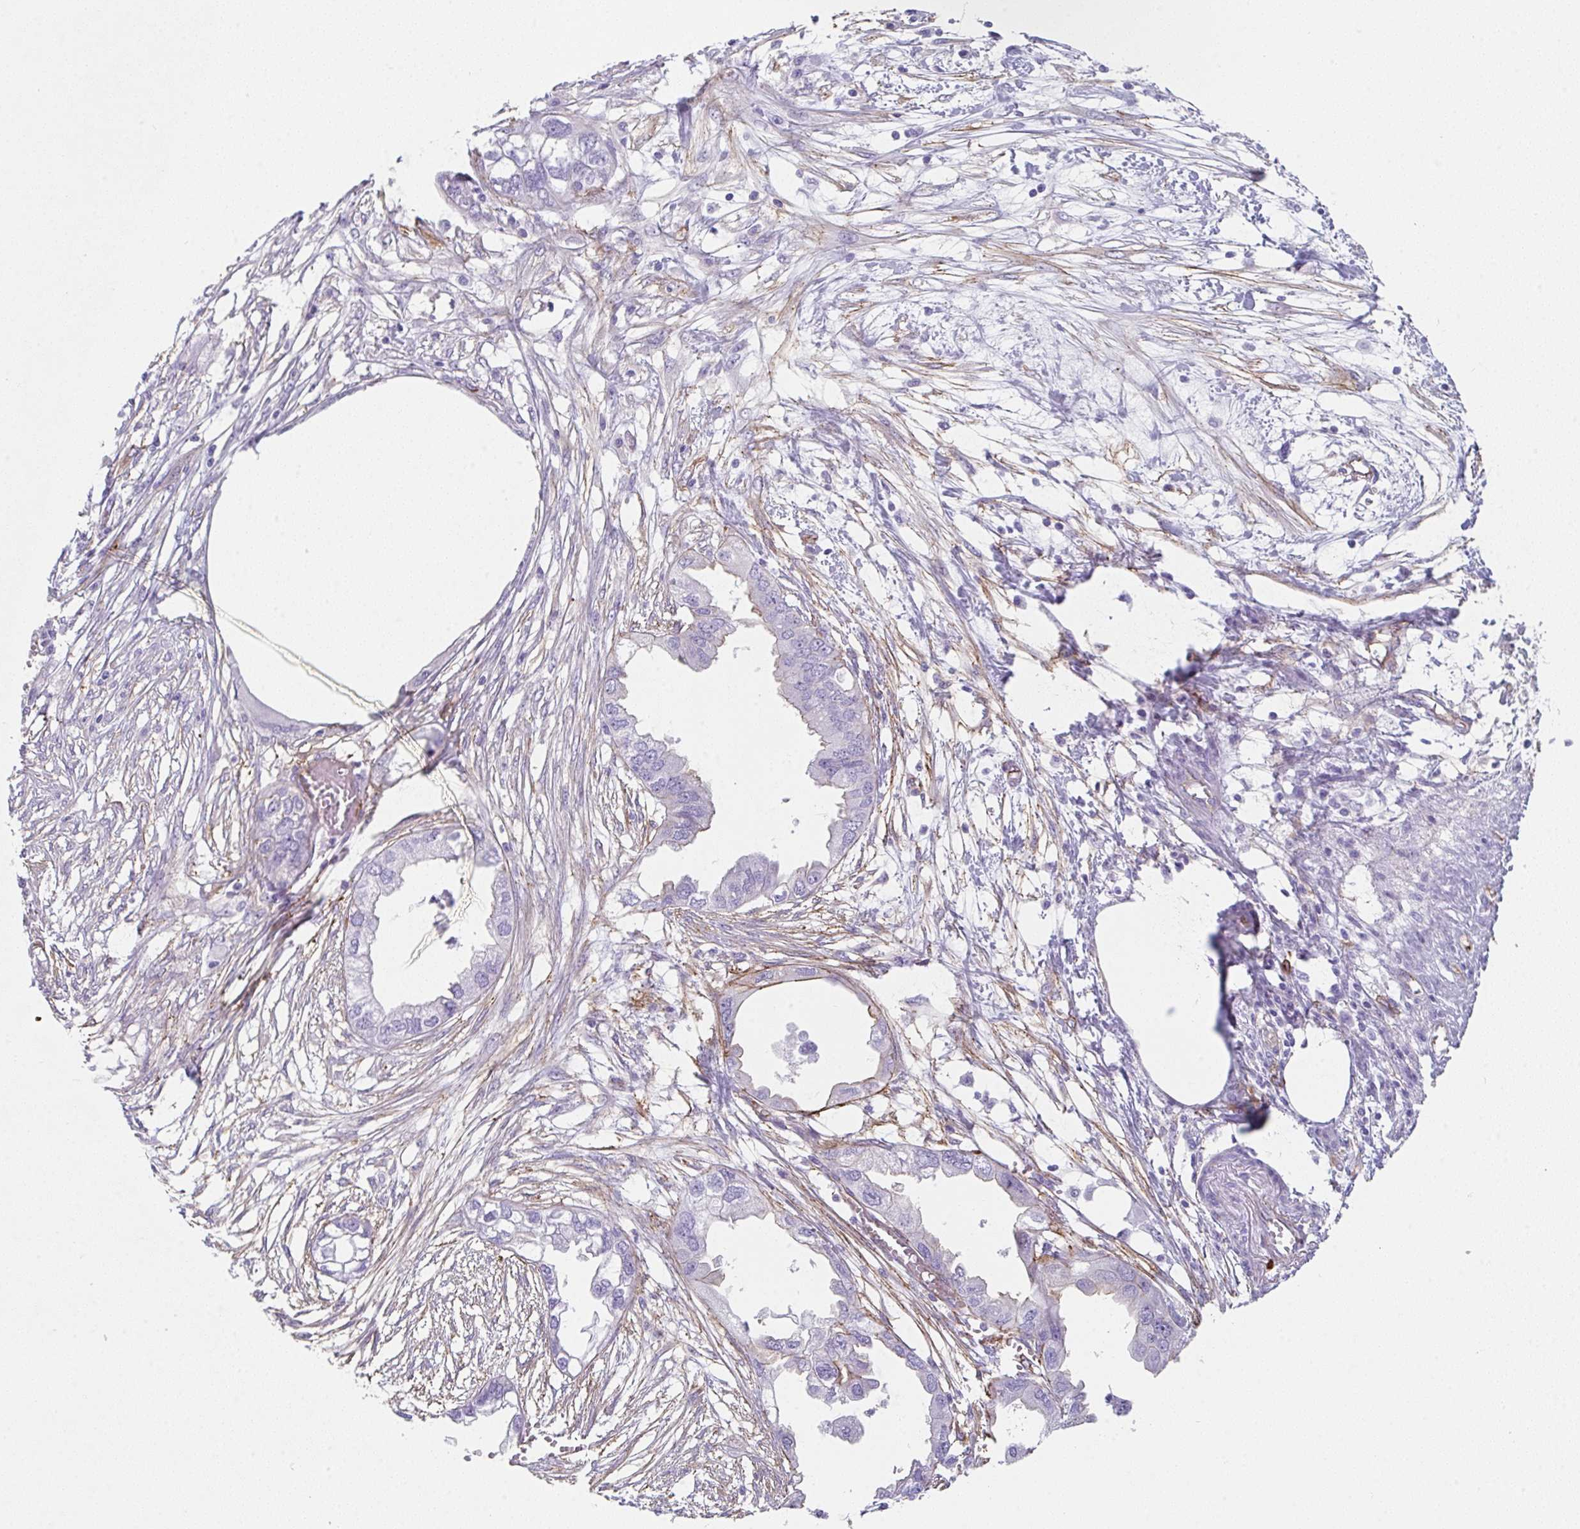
{"staining": {"intensity": "negative", "quantity": "none", "location": "none"}, "tissue": "endometrial cancer", "cell_type": "Tumor cells", "image_type": "cancer", "snomed": [{"axis": "morphology", "description": "Adenocarcinoma, NOS"}, {"axis": "morphology", "description": "Adenocarcinoma, metastatic, NOS"}, {"axis": "topography", "description": "Adipose tissue"}, {"axis": "topography", "description": "Endometrium"}], "caption": "Tumor cells are negative for brown protein staining in endometrial cancer.", "gene": "DBN1", "patient": {"sex": "female", "age": 67}}